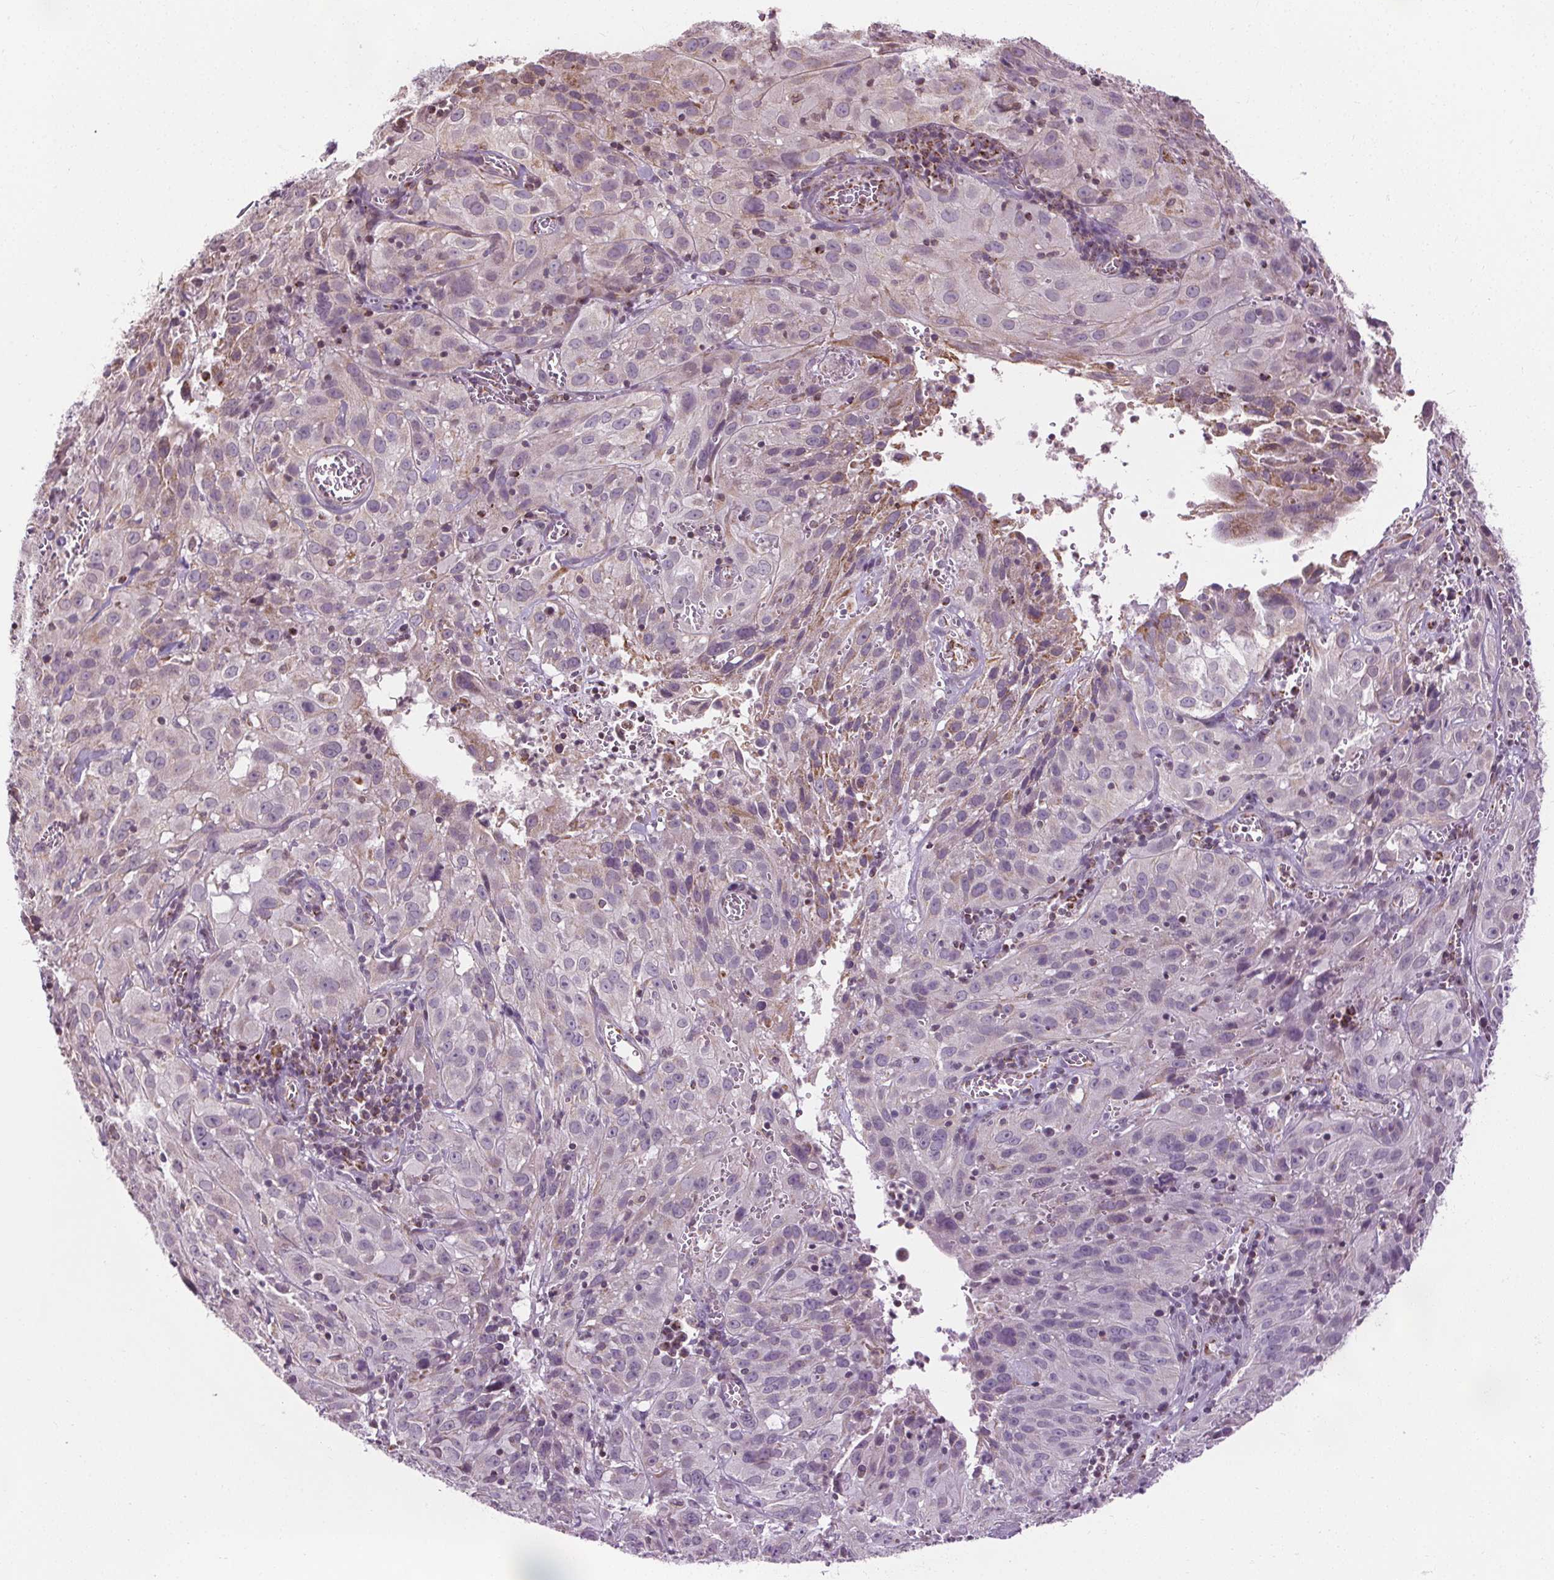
{"staining": {"intensity": "negative", "quantity": "none", "location": "none"}, "tissue": "cervical cancer", "cell_type": "Tumor cells", "image_type": "cancer", "snomed": [{"axis": "morphology", "description": "Squamous cell carcinoma, NOS"}, {"axis": "topography", "description": "Cervix"}], "caption": "There is no significant expression in tumor cells of cervical cancer (squamous cell carcinoma).", "gene": "LFNG", "patient": {"sex": "female", "age": 32}}